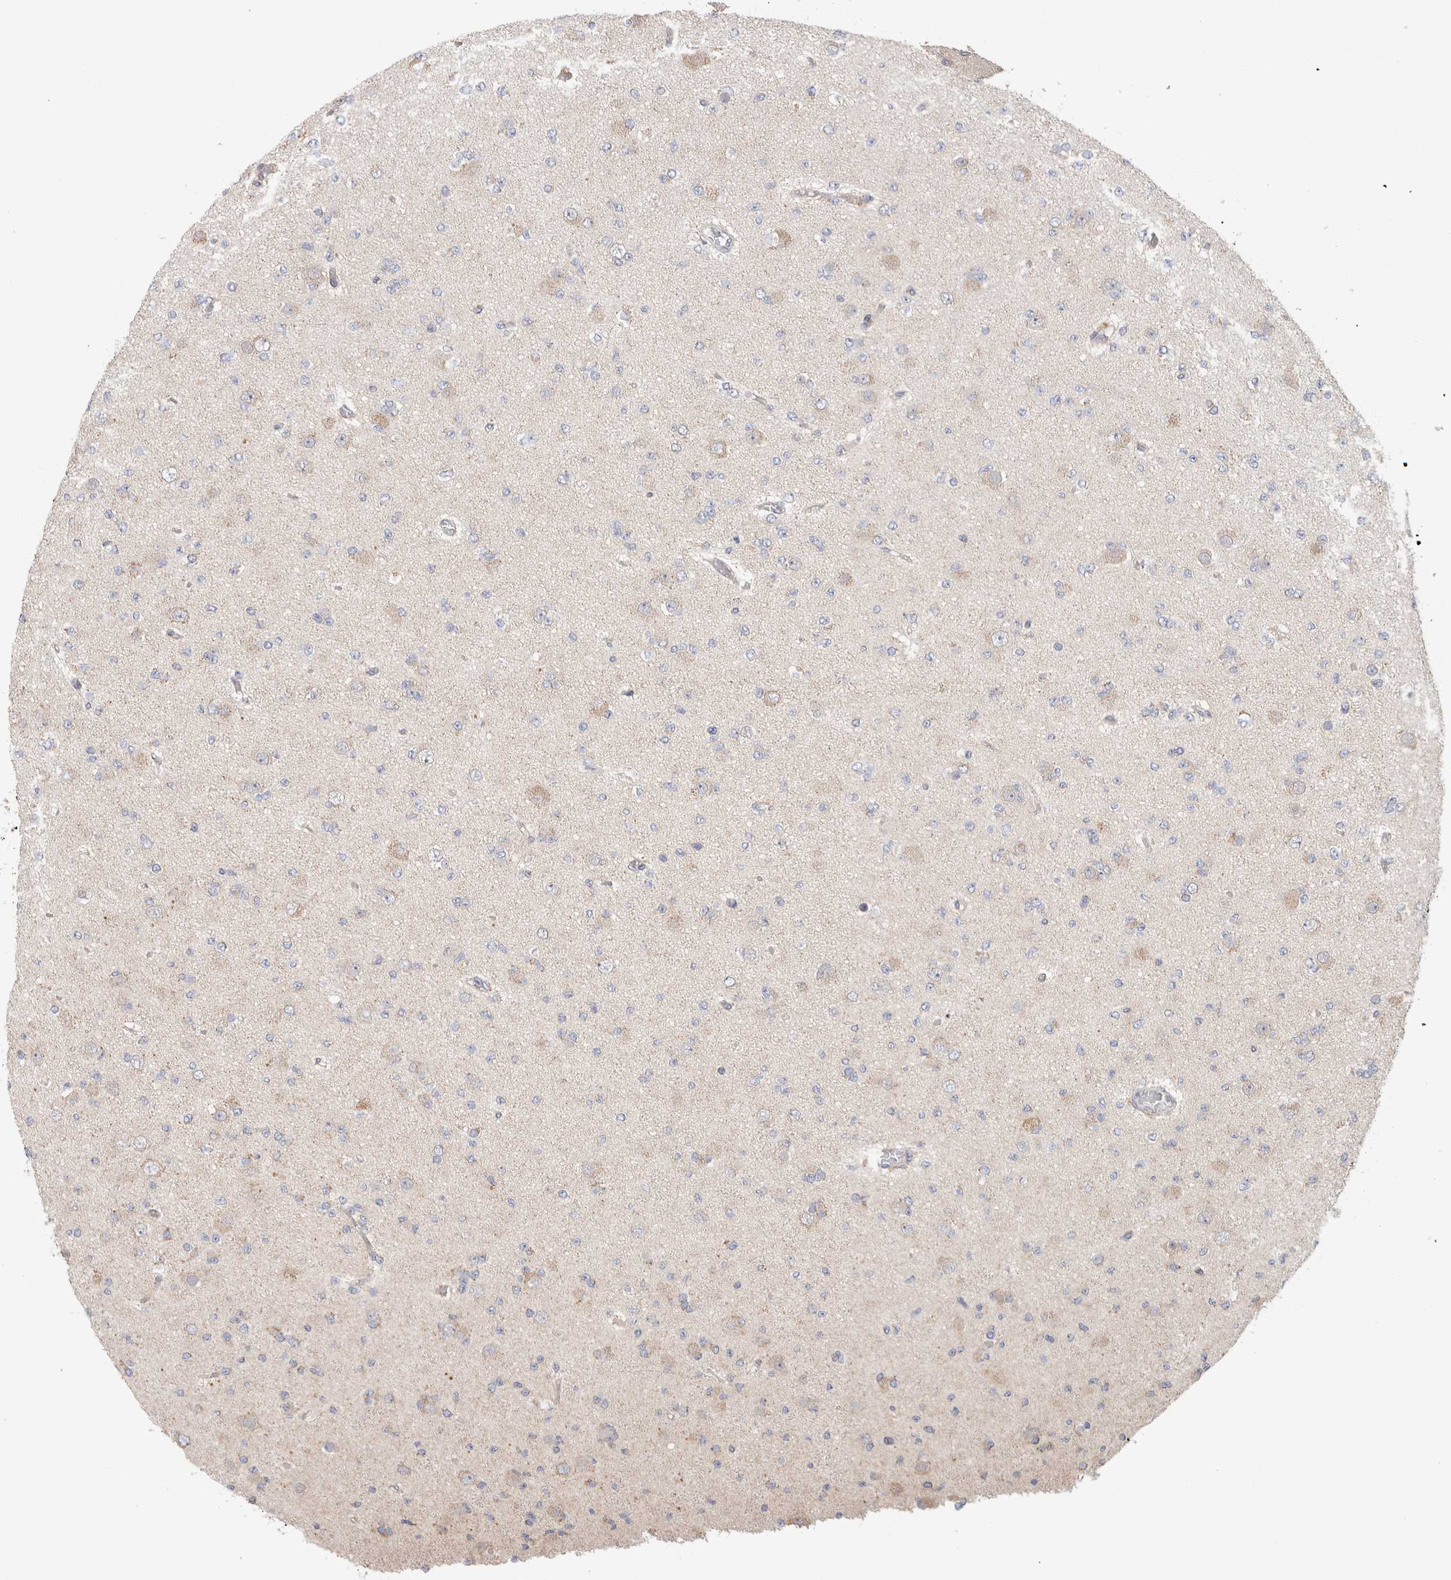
{"staining": {"intensity": "negative", "quantity": "none", "location": "none"}, "tissue": "glioma", "cell_type": "Tumor cells", "image_type": "cancer", "snomed": [{"axis": "morphology", "description": "Glioma, malignant, Low grade"}, {"axis": "topography", "description": "Brain"}], "caption": "DAB (3,3'-diaminobenzidine) immunohistochemical staining of low-grade glioma (malignant) displays no significant staining in tumor cells.", "gene": "IARS2", "patient": {"sex": "female", "age": 22}}